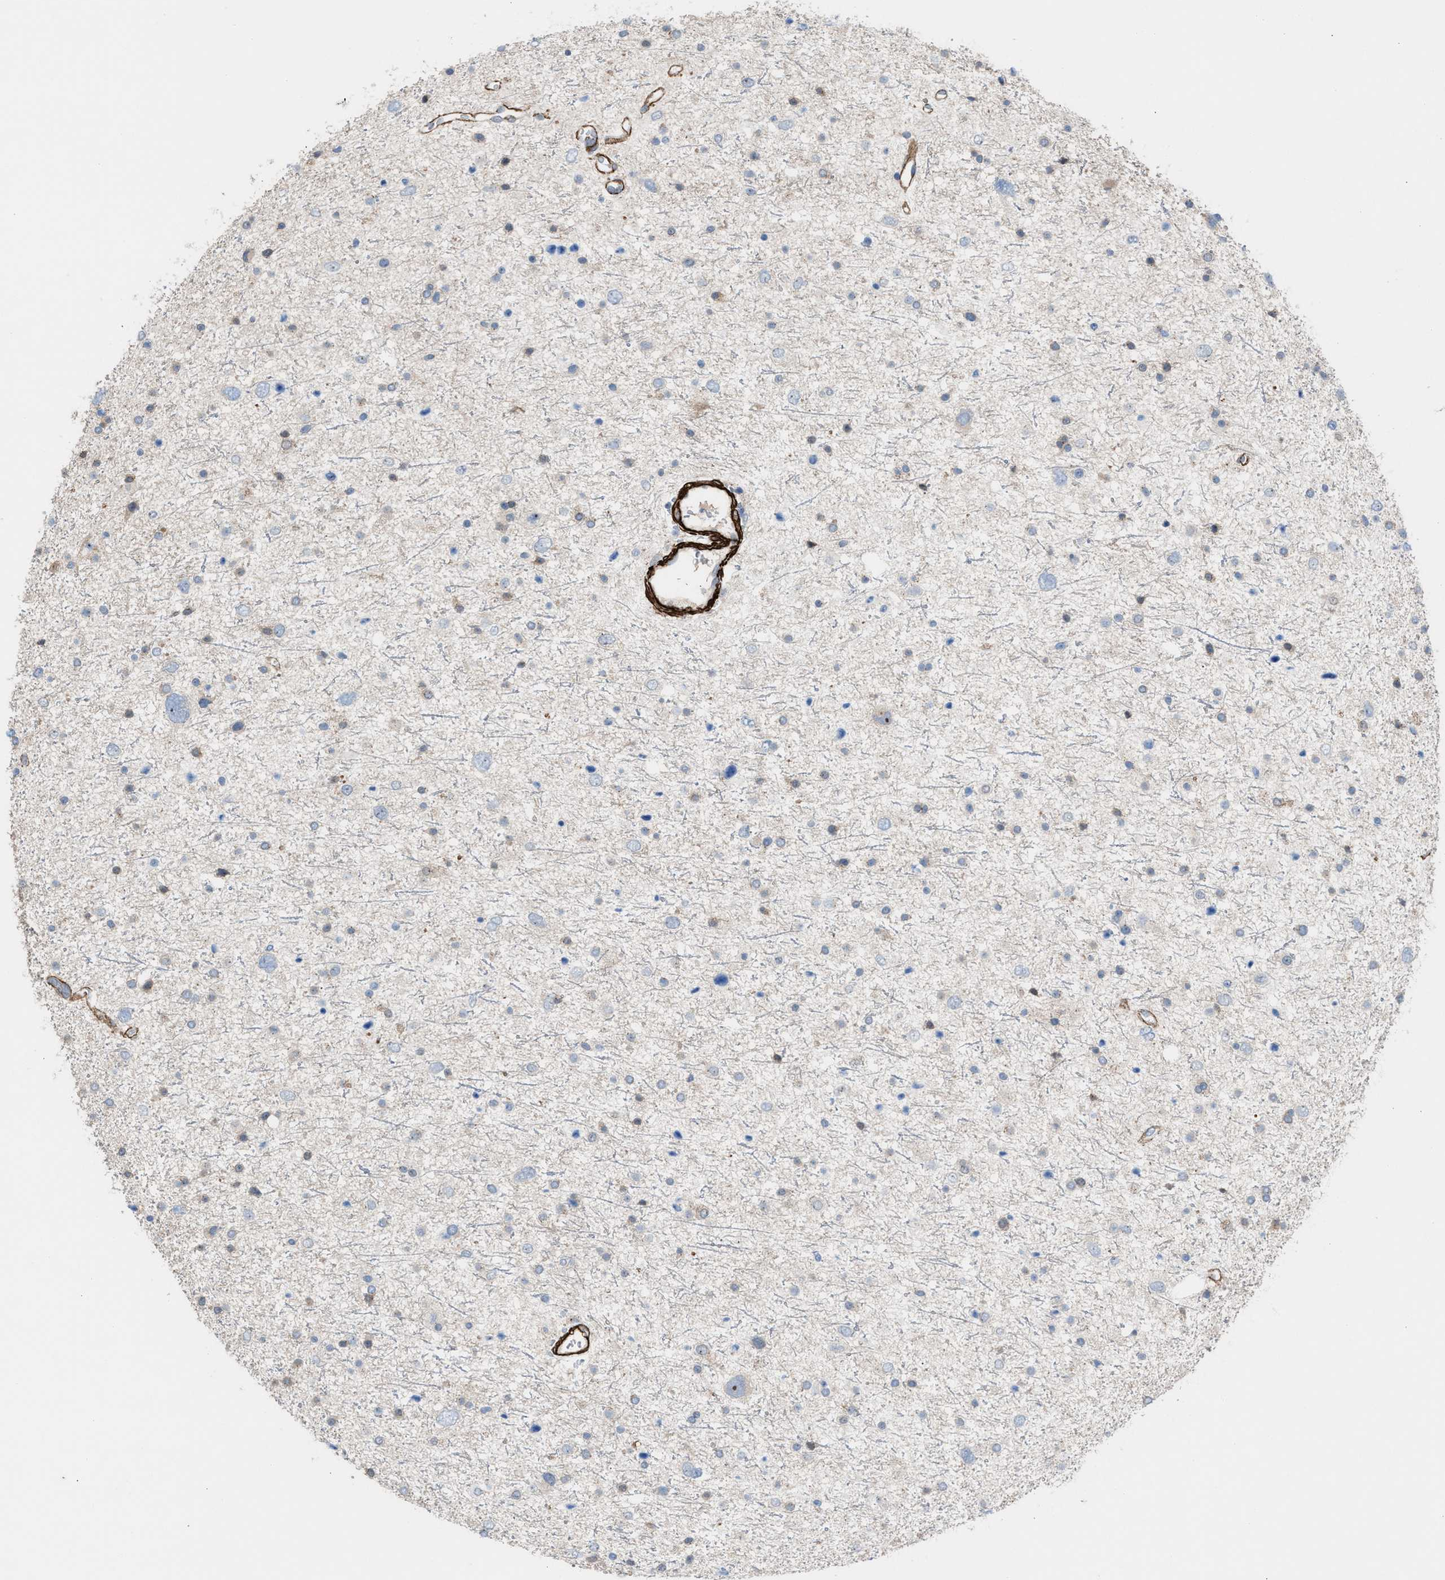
{"staining": {"intensity": "negative", "quantity": "none", "location": "none"}, "tissue": "glioma", "cell_type": "Tumor cells", "image_type": "cancer", "snomed": [{"axis": "morphology", "description": "Glioma, malignant, Low grade"}, {"axis": "topography", "description": "Brain"}], "caption": "Immunohistochemistry (IHC) of human malignant low-grade glioma demonstrates no expression in tumor cells. The staining is performed using DAB (3,3'-diaminobenzidine) brown chromogen with nuclei counter-stained in using hematoxylin.", "gene": "NQO2", "patient": {"sex": "female", "age": 37}}